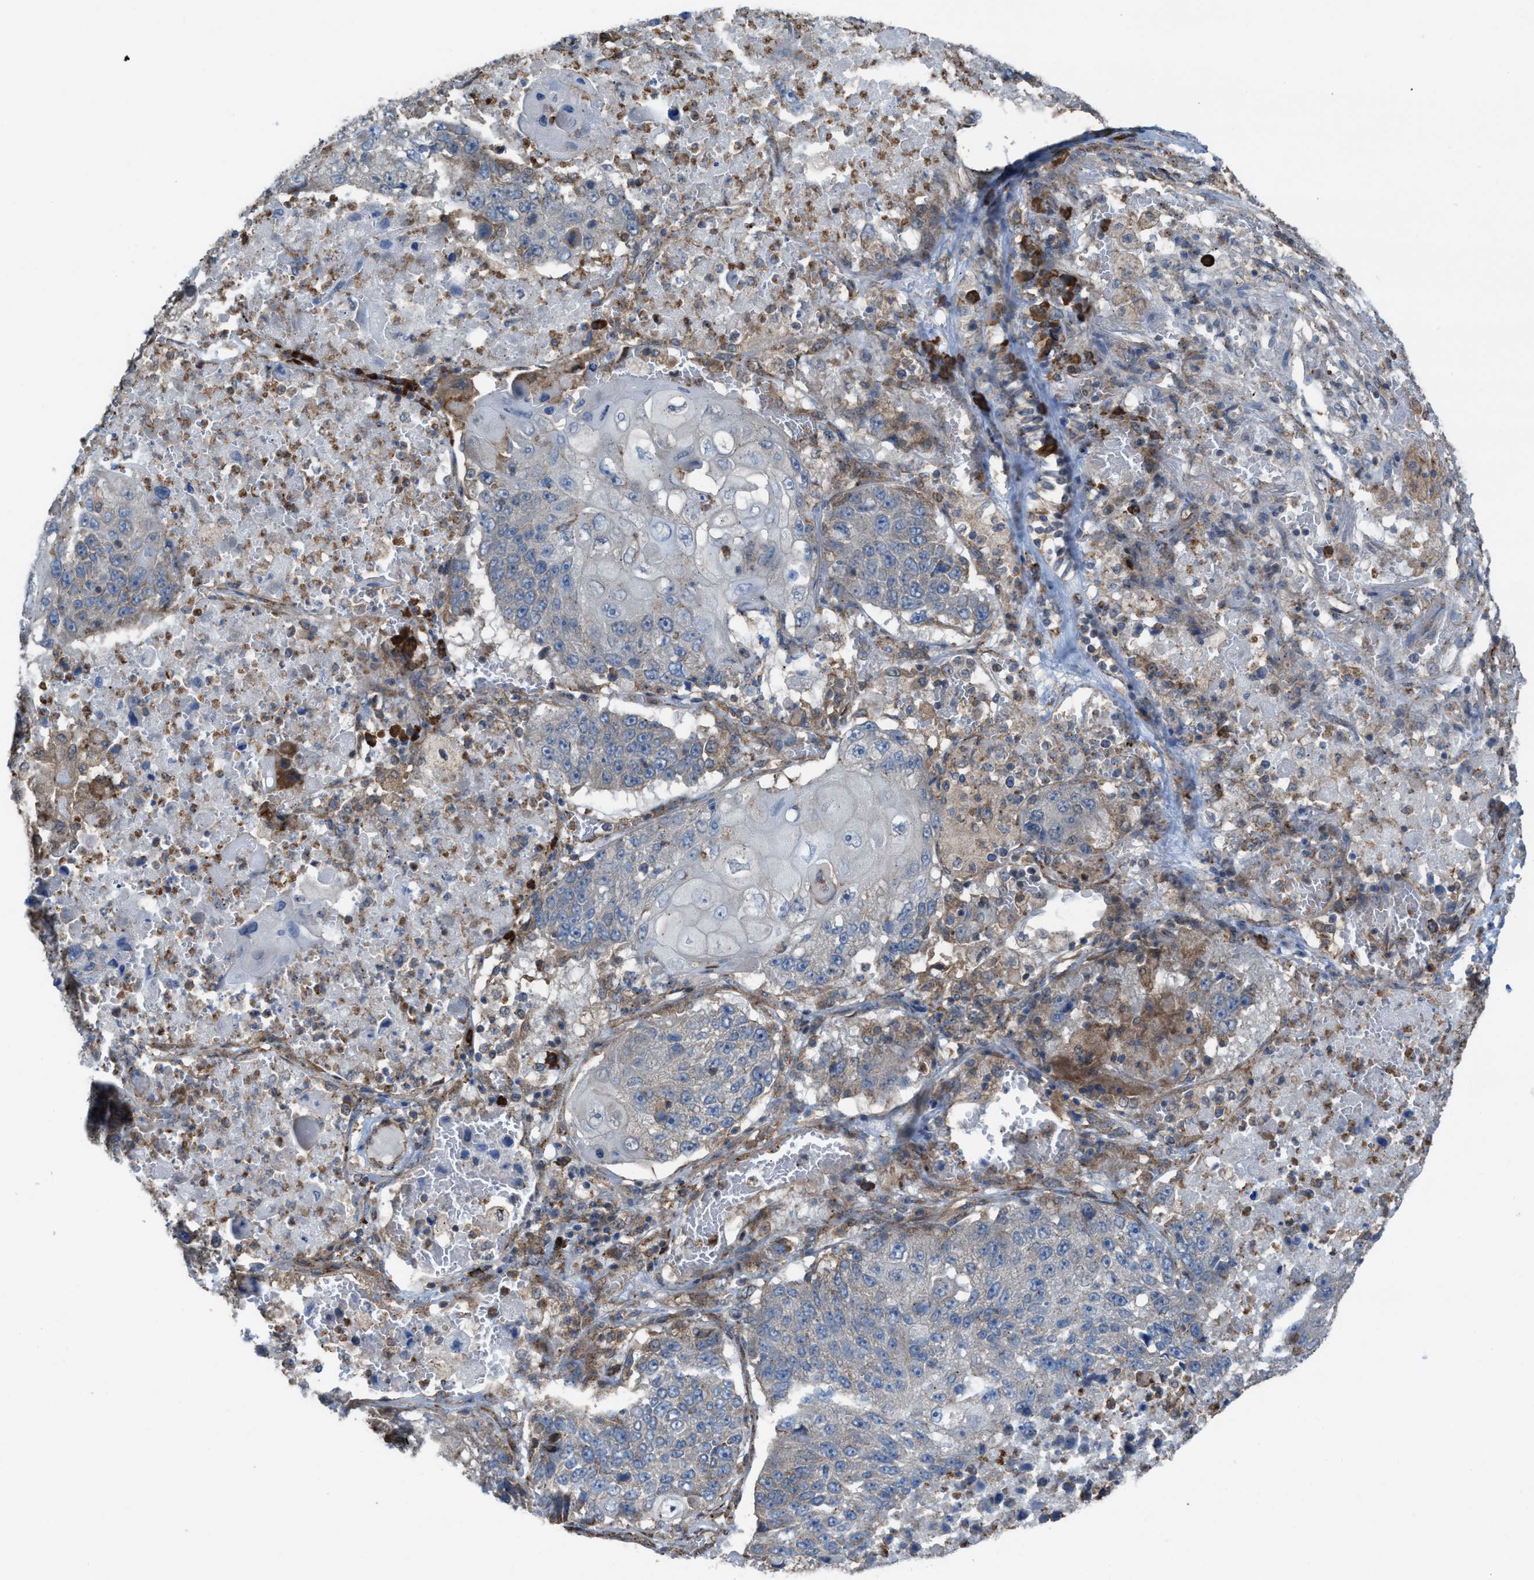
{"staining": {"intensity": "negative", "quantity": "none", "location": "none"}, "tissue": "lung cancer", "cell_type": "Tumor cells", "image_type": "cancer", "snomed": [{"axis": "morphology", "description": "Squamous cell carcinoma, NOS"}, {"axis": "topography", "description": "Lung"}], "caption": "Tumor cells are negative for brown protein staining in lung cancer (squamous cell carcinoma).", "gene": "PLAA", "patient": {"sex": "male", "age": 61}}